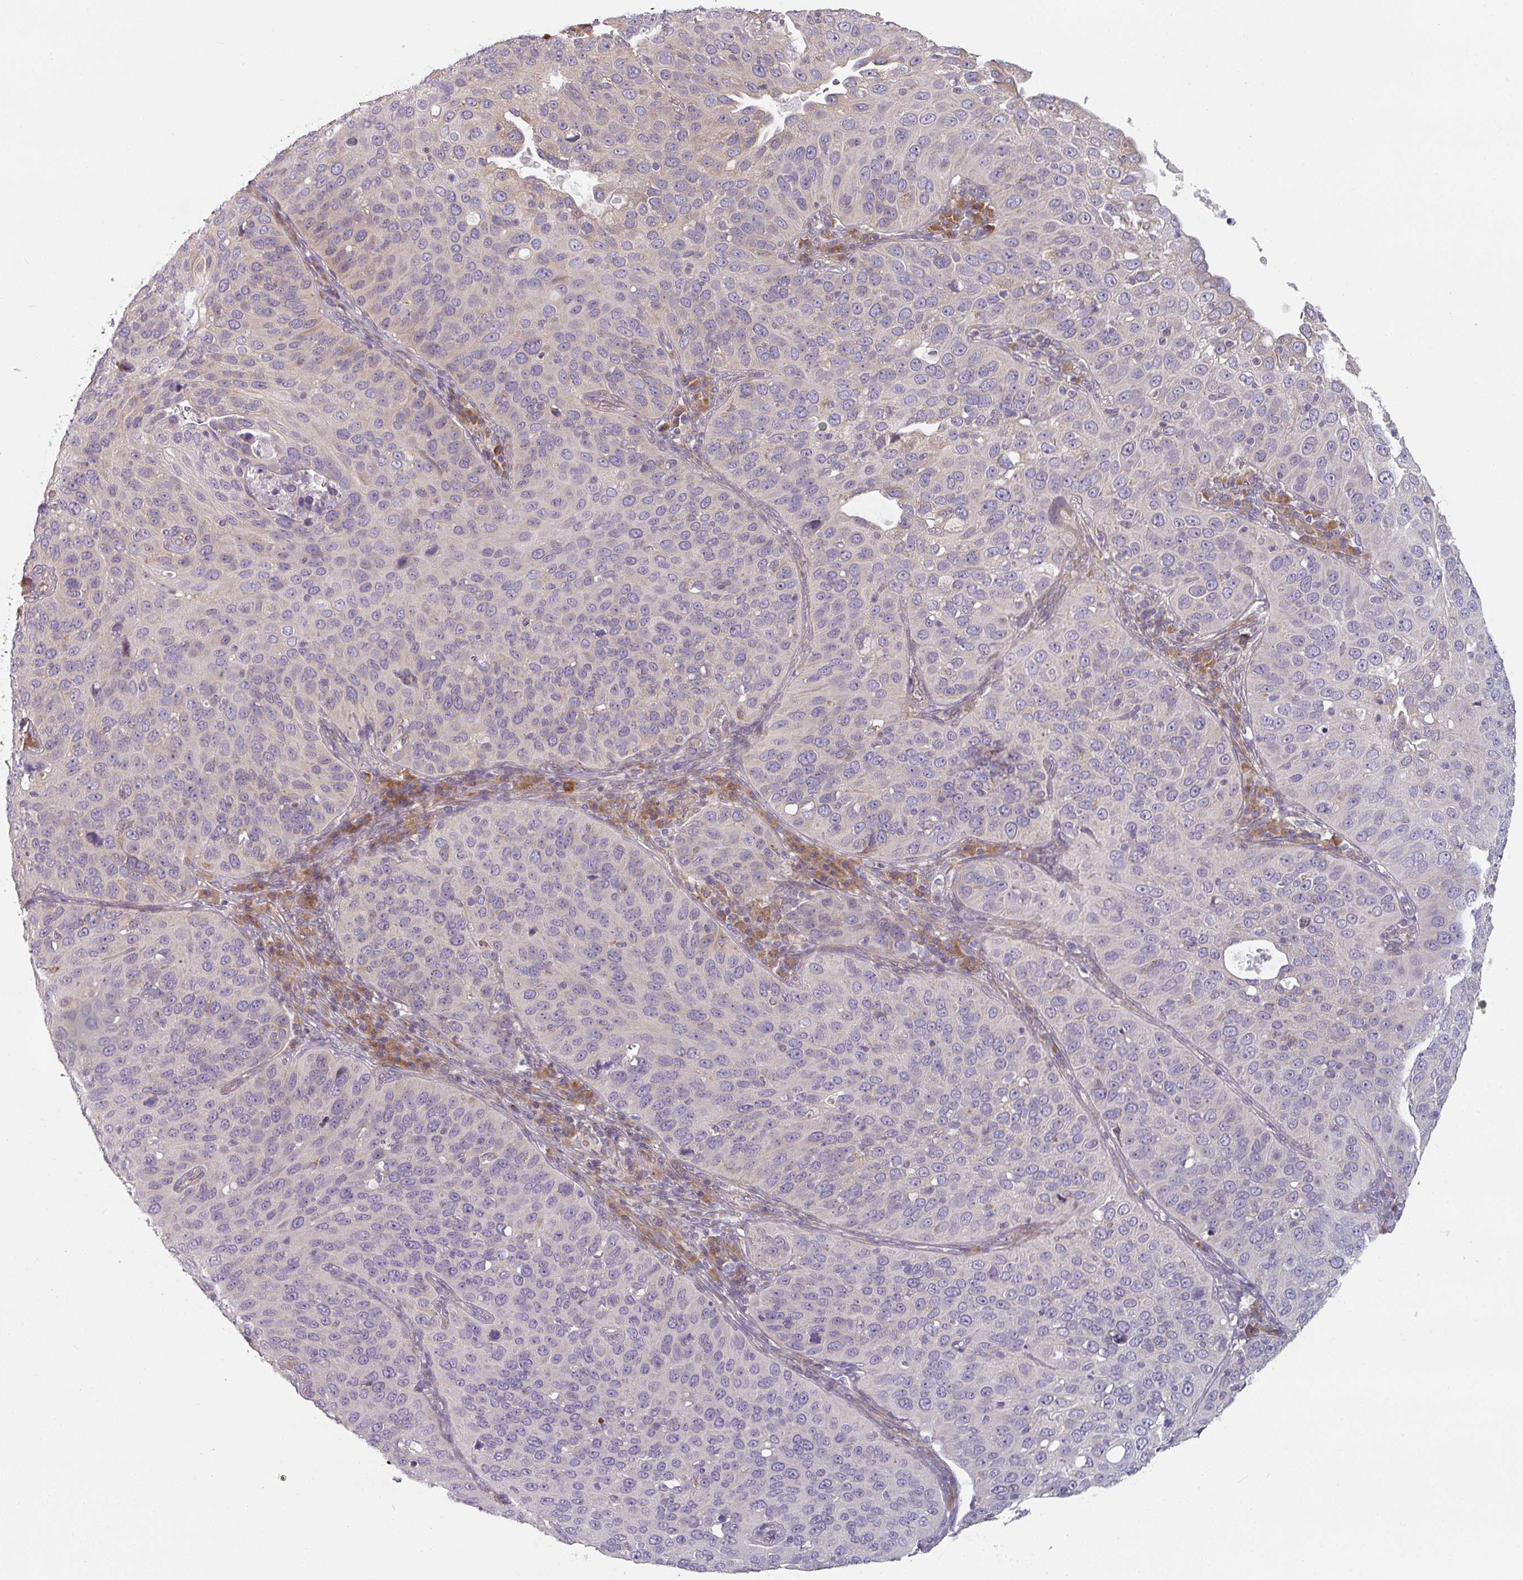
{"staining": {"intensity": "moderate", "quantity": "<25%", "location": "cytoplasmic/membranous"}, "tissue": "cervical cancer", "cell_type": "Tumor cells", "image_type": "cancer", "snomed": [{"axis": "morphology", "description": "Squamous cell carcinoma, NOS"}, {"axis": "topography", "description": "Cervix"}], "caption": "Immunohistochemistry (IHC) staining of cervical cancer, which displays low levels of moderate cytoplasmic/membranous positivity in about <25% of tumor cells indicating moderate cytoplasmic/membranous protein staining. The staining was performed using DAB (brown) for protein detection and nuclei were counterstained in hematoxylin (blue).", "gene": "TAPT1", "patient": {"sex": "female", "age": 36}}